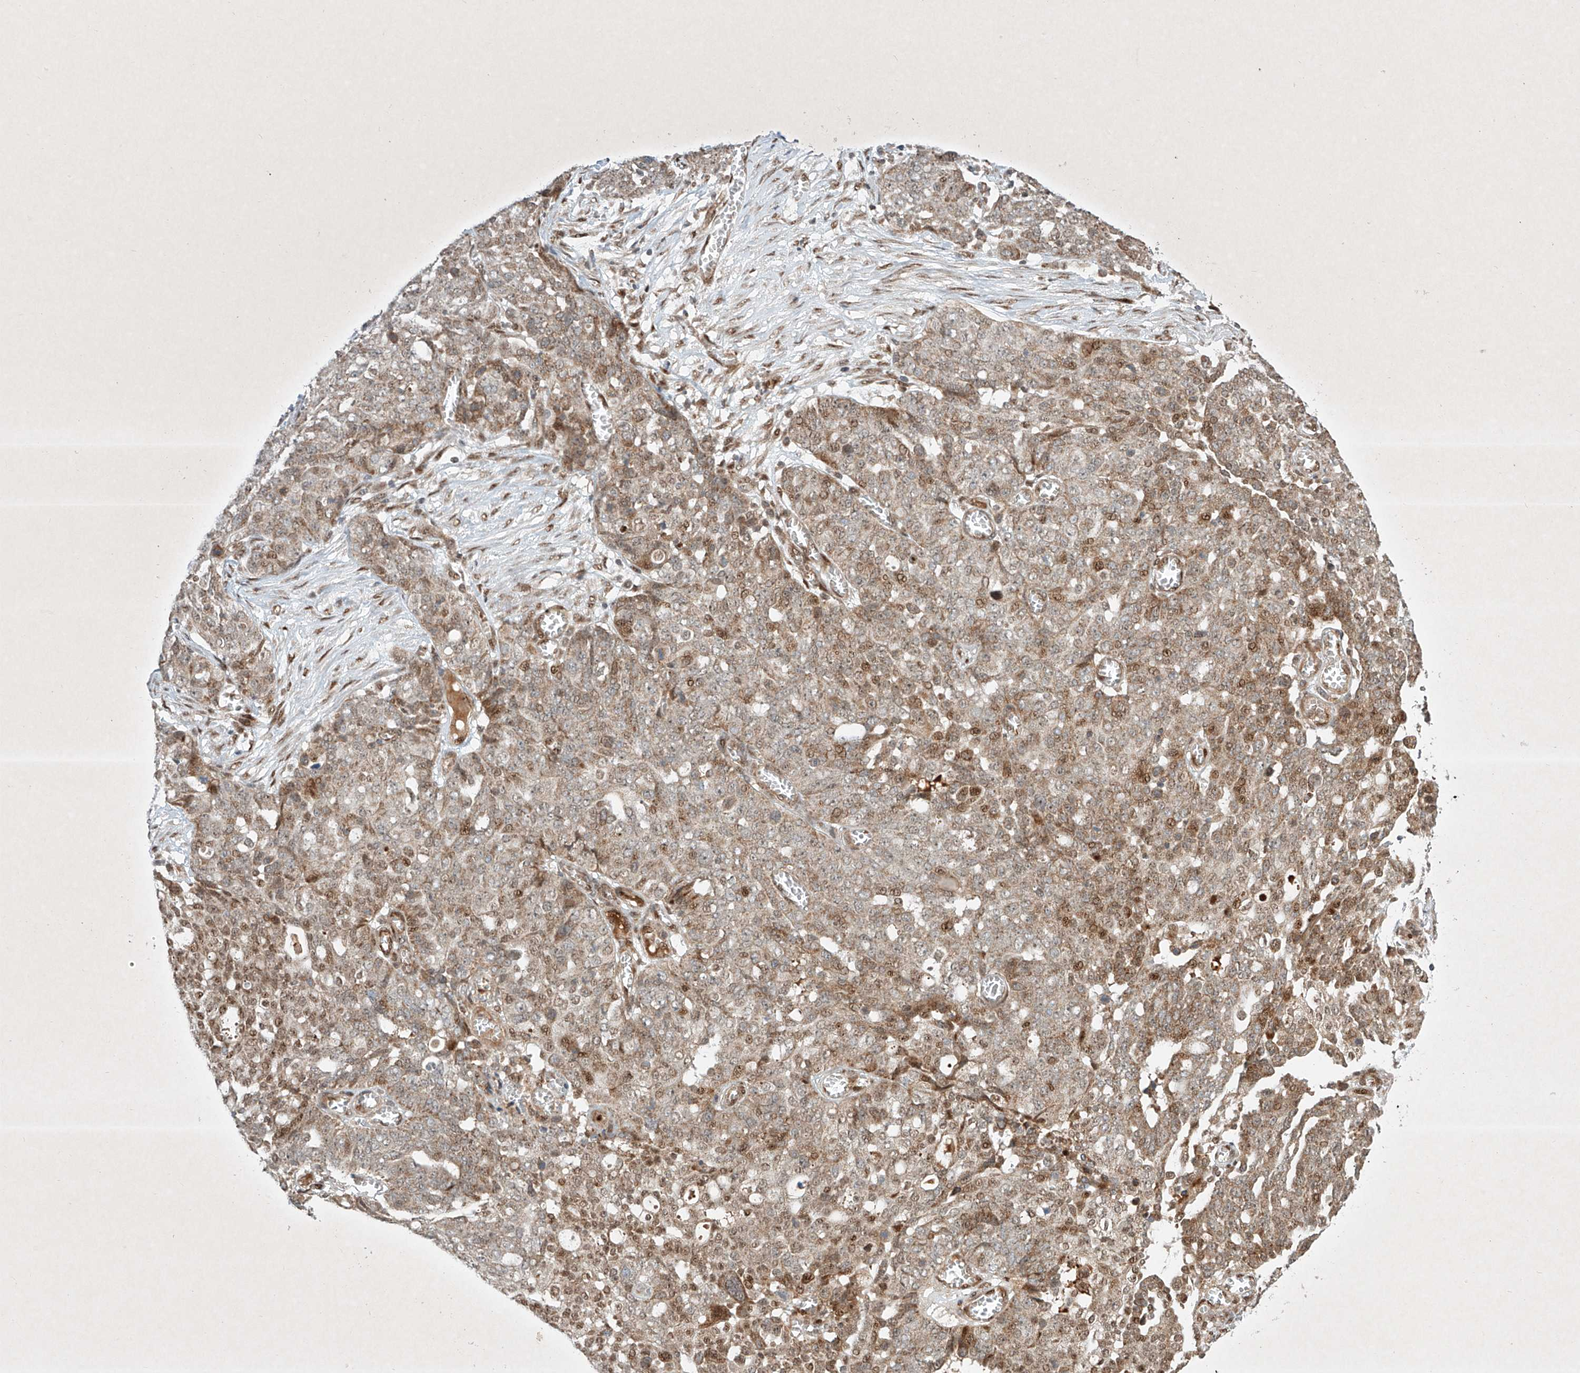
{"staining": {"intensity": "weak", "quantity": ">75%", "location": "cytoplasmic/membranous,nuclear"}, "tissue": "ovarian cancer", "cell_type": "Tumor cells", "image_type": "cancer", "snomed": [{"axis": "morphology", "description": "Cystadenocarcinoma, serous, NOS"}, {"axis": "topography", "description": "Soft tissue"}, {"axis": "topography", "description": "Ovary"}], "caption": "Human ovarian serous cystadenocarcinoma stained with a brown dye demonstrates weak cytoplasmic/membranous and nuclear positive staining in about >75% of tumor cells.", "gene": "EPG5", "patient": {"sex": "female", "age": 57}}